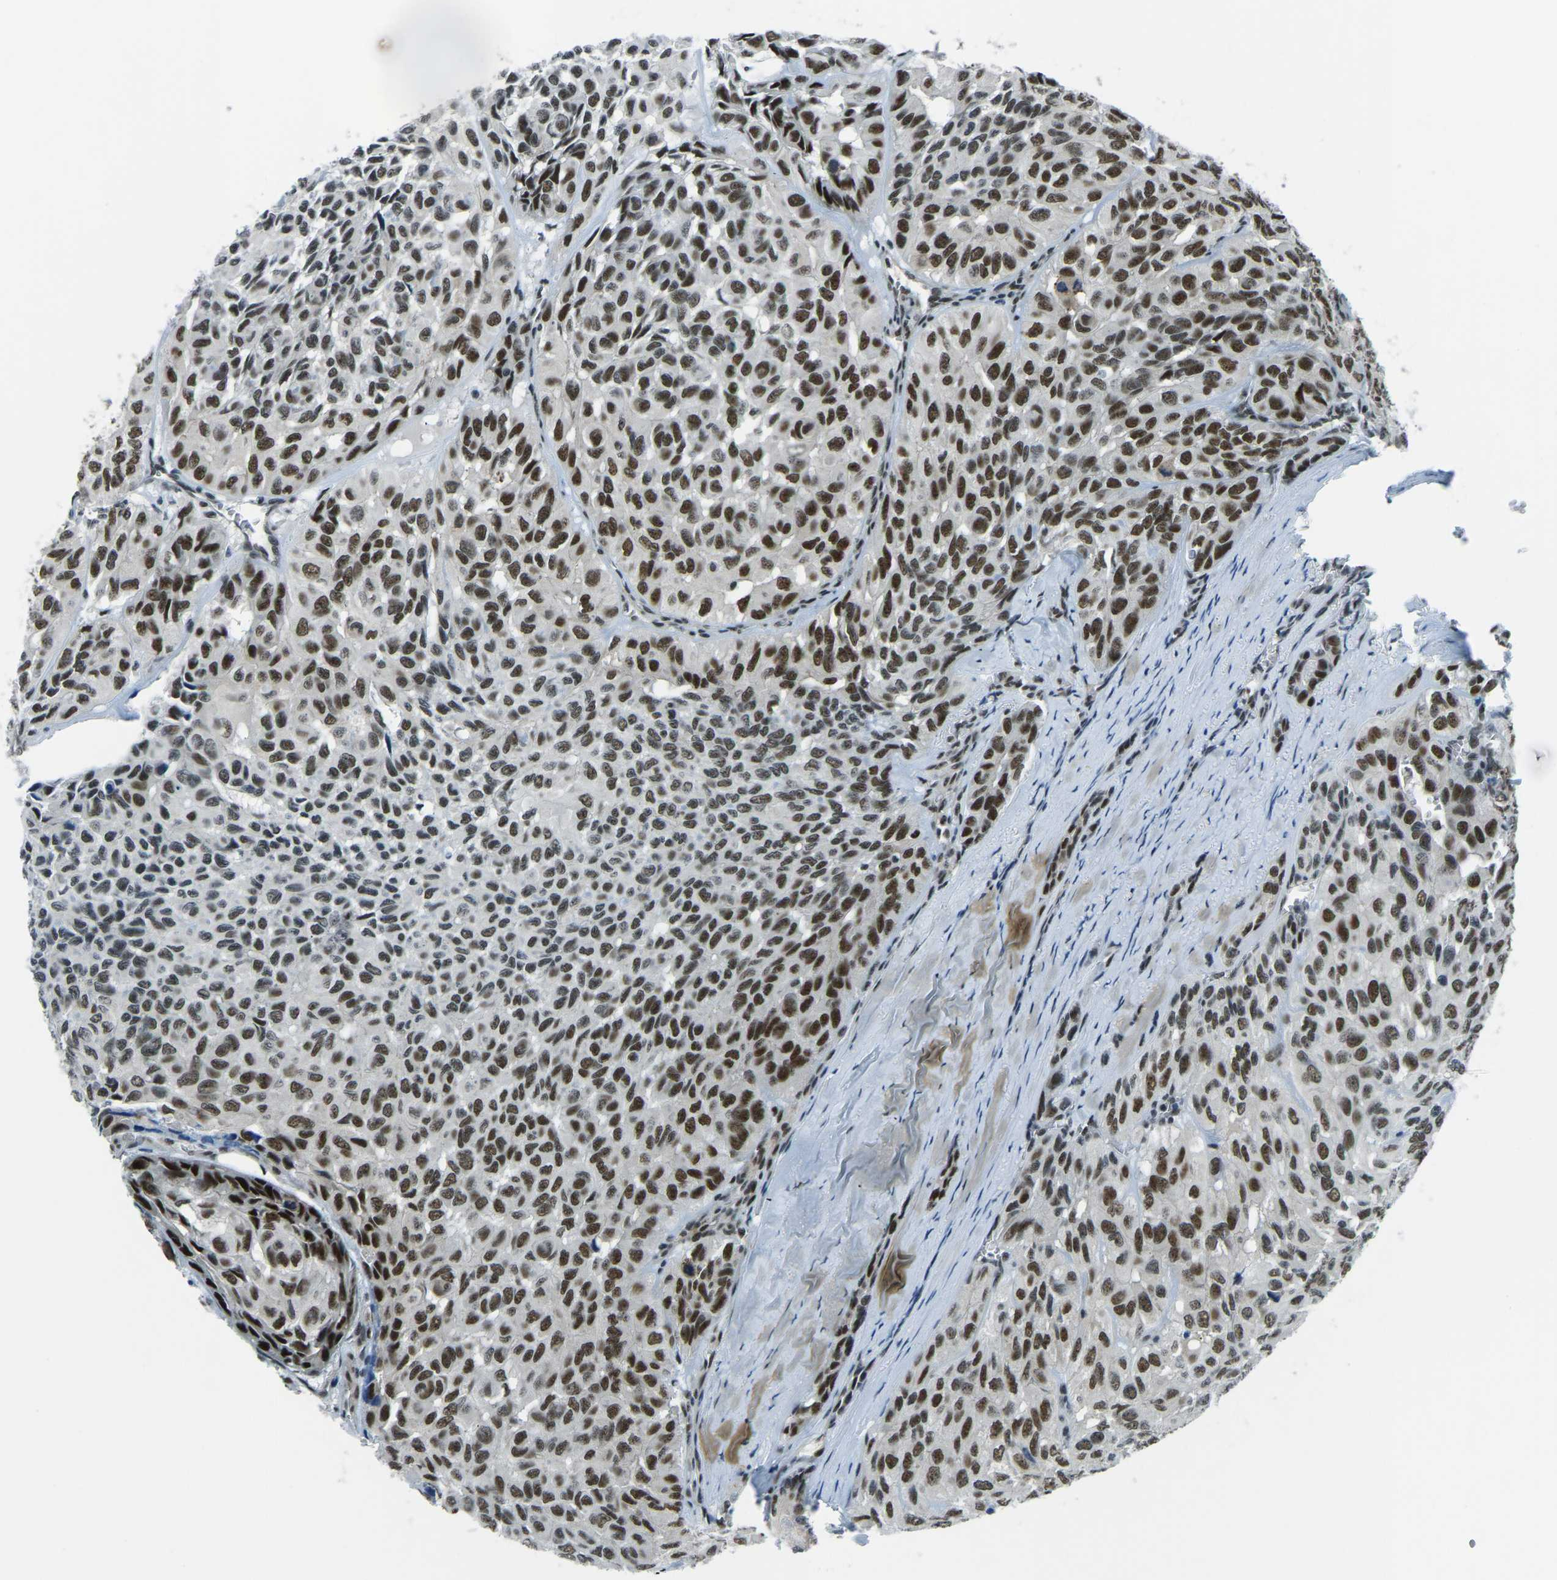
{"staining": {"intensity": "strong", "quantity": ">75%", "location": "nuclear"}, "tissue": "head and neck cancer", "cell_type": "Tumor cells", "image_type": "cancer", "snomed": [{"axis": "morphology", "description": "Adenocarcinoma, NOS"}, {"axis": "topography", "description": "Salivary gland, NOS"}, {"axis": "topography", "description": "Head-Neck"}], "caption": "An image of human head and neck cancer (adenocarcinoma) stained for a protein displays strong nuclear brown staining in tumor cells. (DAB = brown stain, brightfield microscopy at high magnification).", "gene": "PRCC", "patient": {"sex": "female", "age": 76}}